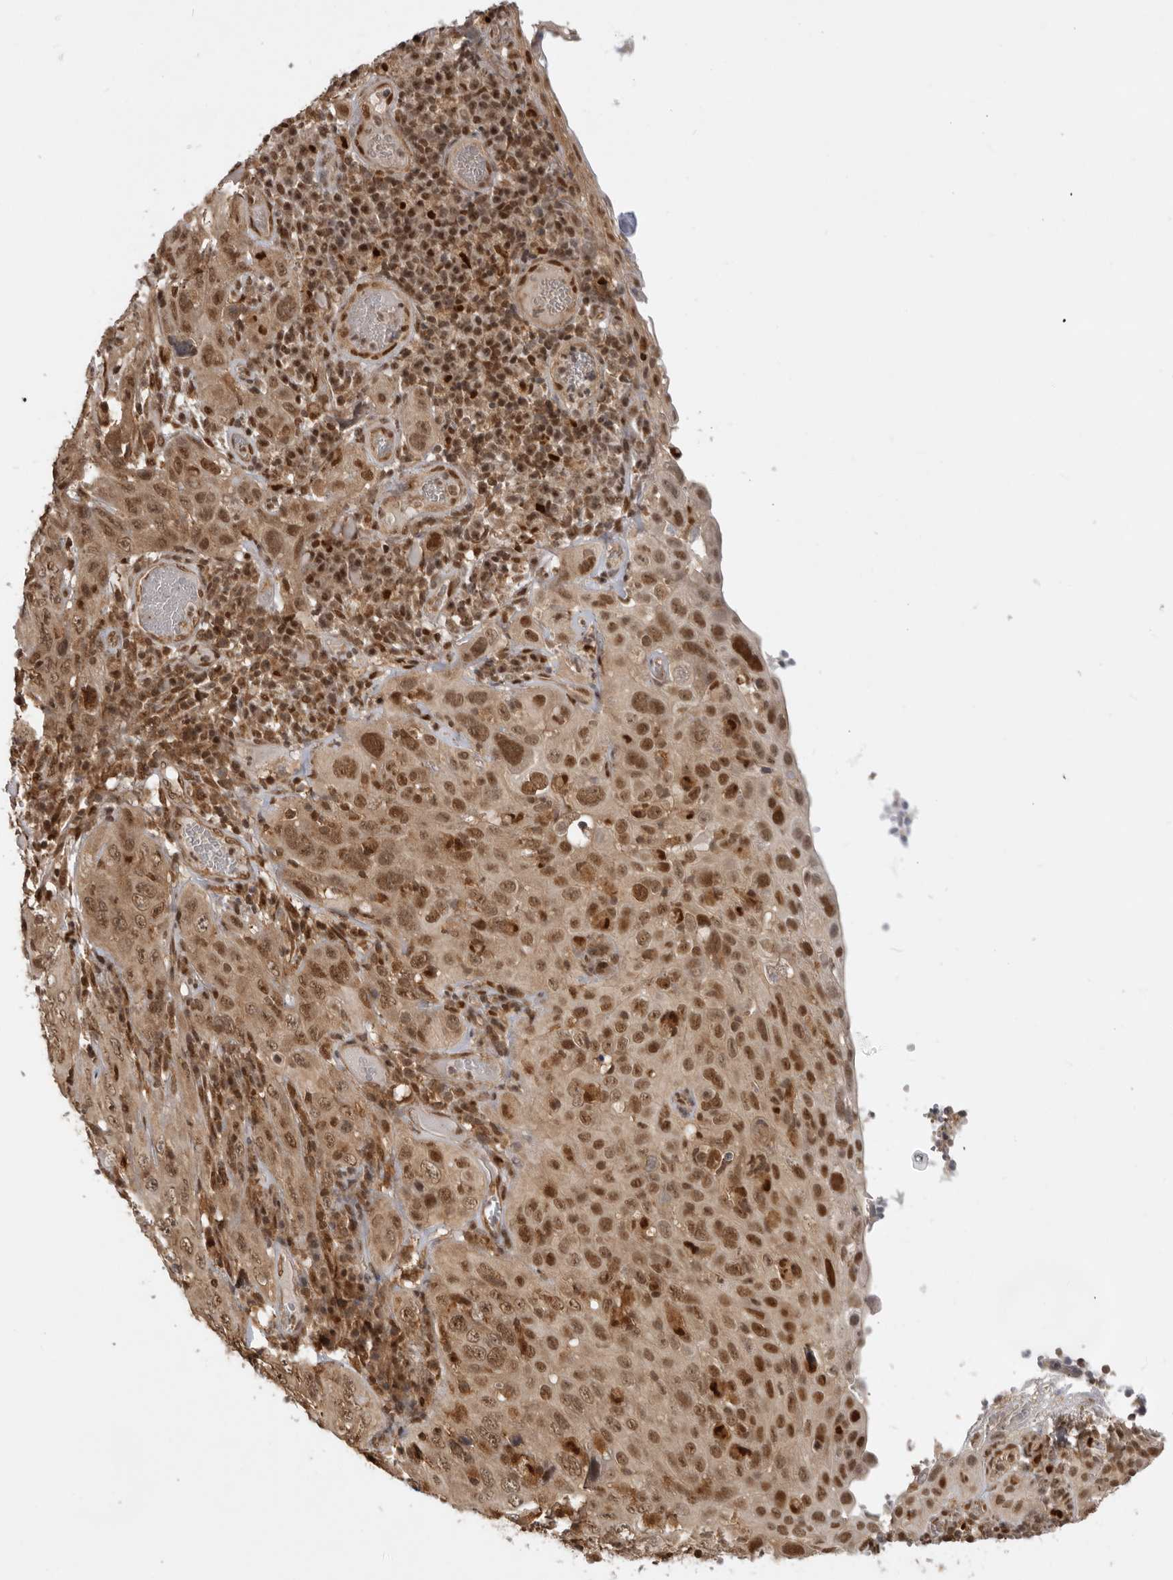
{"staining": {"intensity": "moderate", "quantity": ">75%", "location": "cytoplasmic/membranous,nuclear"}, "tissue": "cervical cancer", "cell_type": "Tumor cells", "image_type": "cancer", "snomed": [{"axis": "morphology", "description": "Squamous cell carcinoma, NOS"}, {"axis": "topography", "description": "Cervix"}], "caption": "The image displays staining of cervical squamous cell carcinoma, revealing moderate cytoplasmic/membranous and nuclear protein positivity (brown color) within tumor cells.", "gene": "ADPRS", "patient": {"sex": "female", "age": 46}}